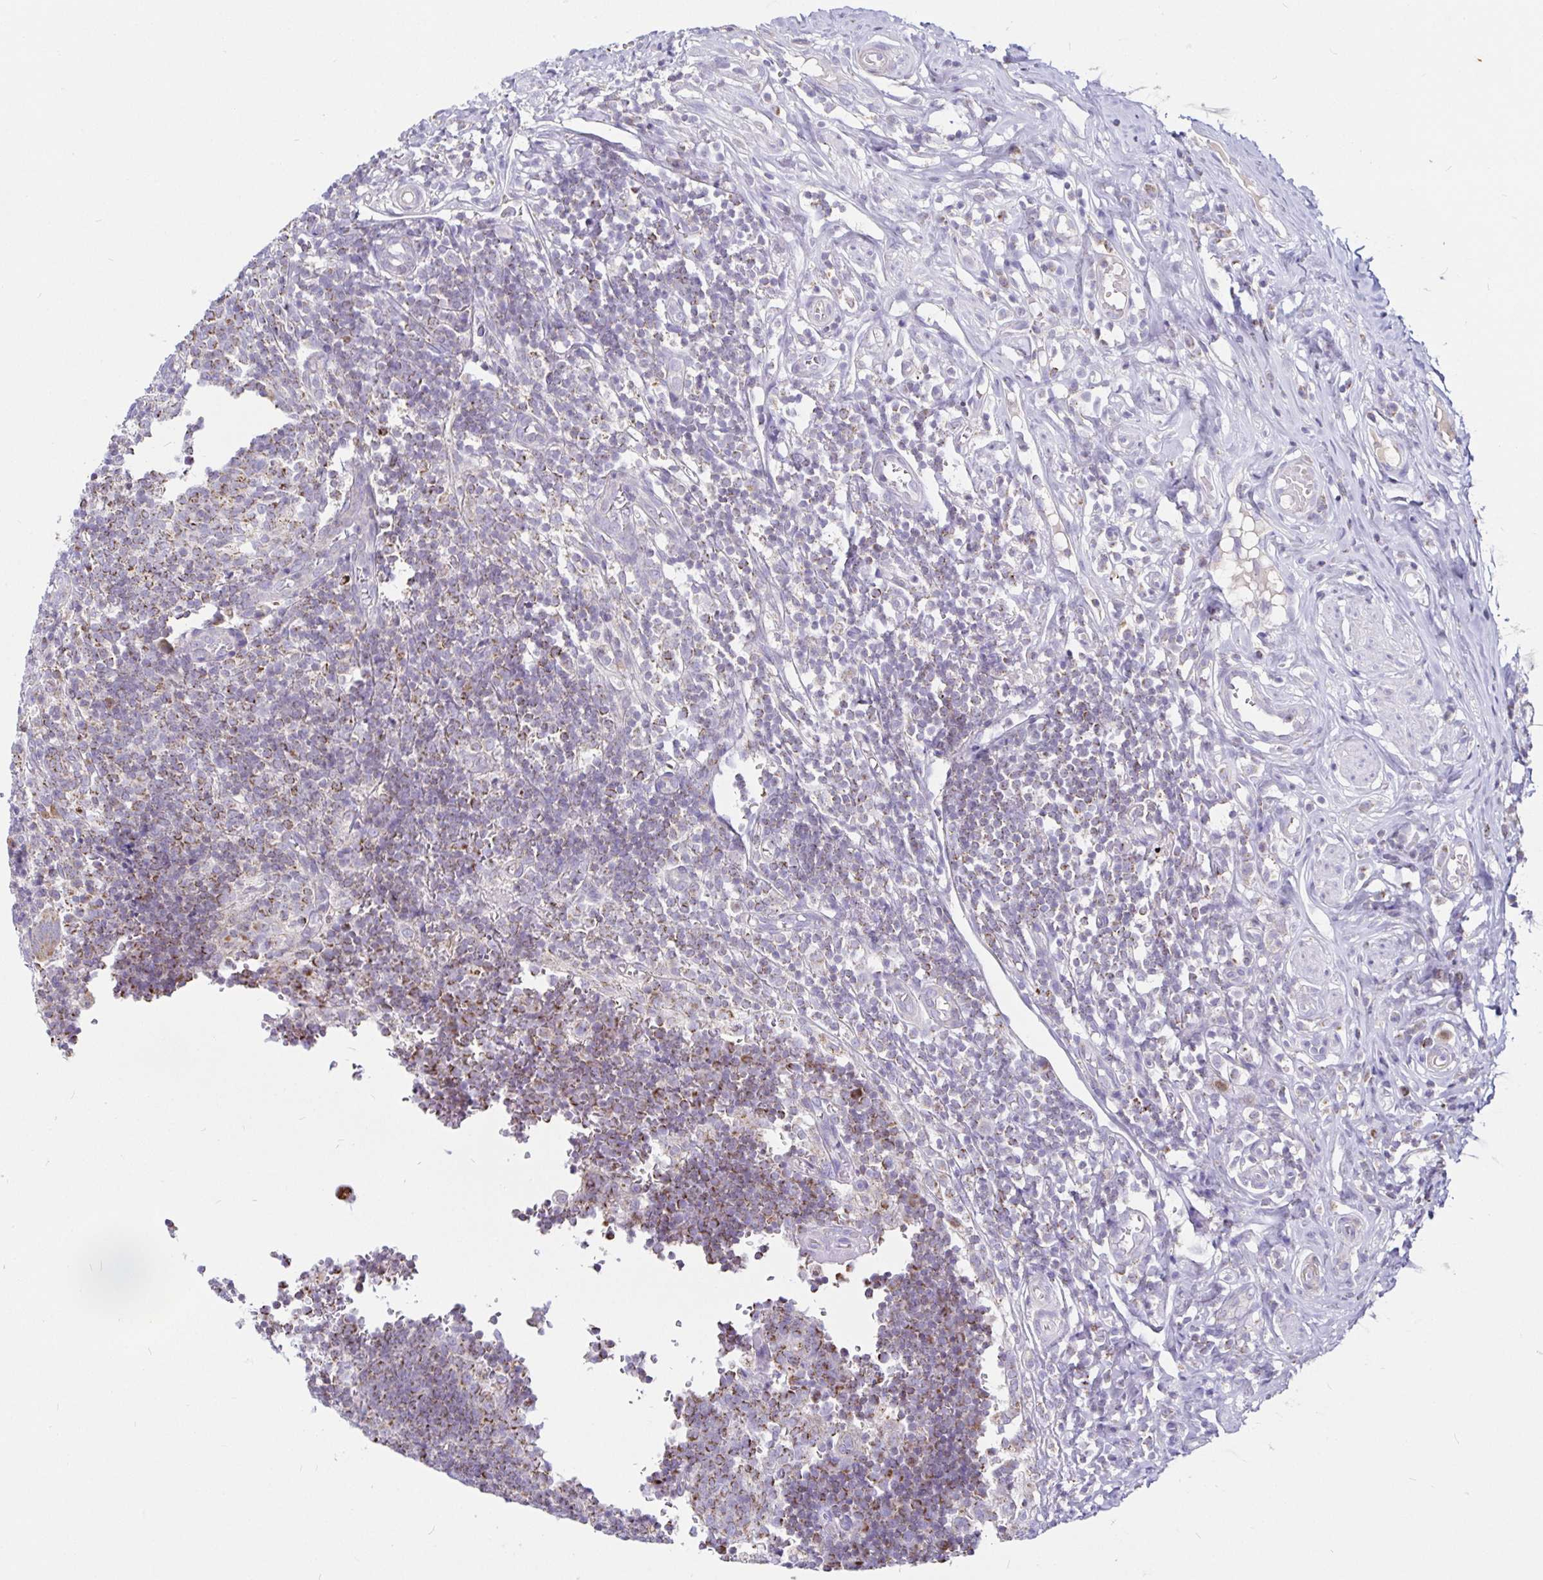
{"staining": {"intensity": "weak", "quantity": ">75%", "location": "cytoplasmic/membranous"}, "tissue": "appendix", "cell_type": "Glandular cells", "image_type": "normal", "snomed": [{"axis": "morphology", "description": "Normal tissue, NOS"}, {"axis": "topography", "description": "Appendix"}], "caption": "Benign appendix displays weak cytoplasmic/membranous expression in approximately >75% of glandular cells.", "gene": "PGAM2", "patient": {"sex": "male", "age": 18}}